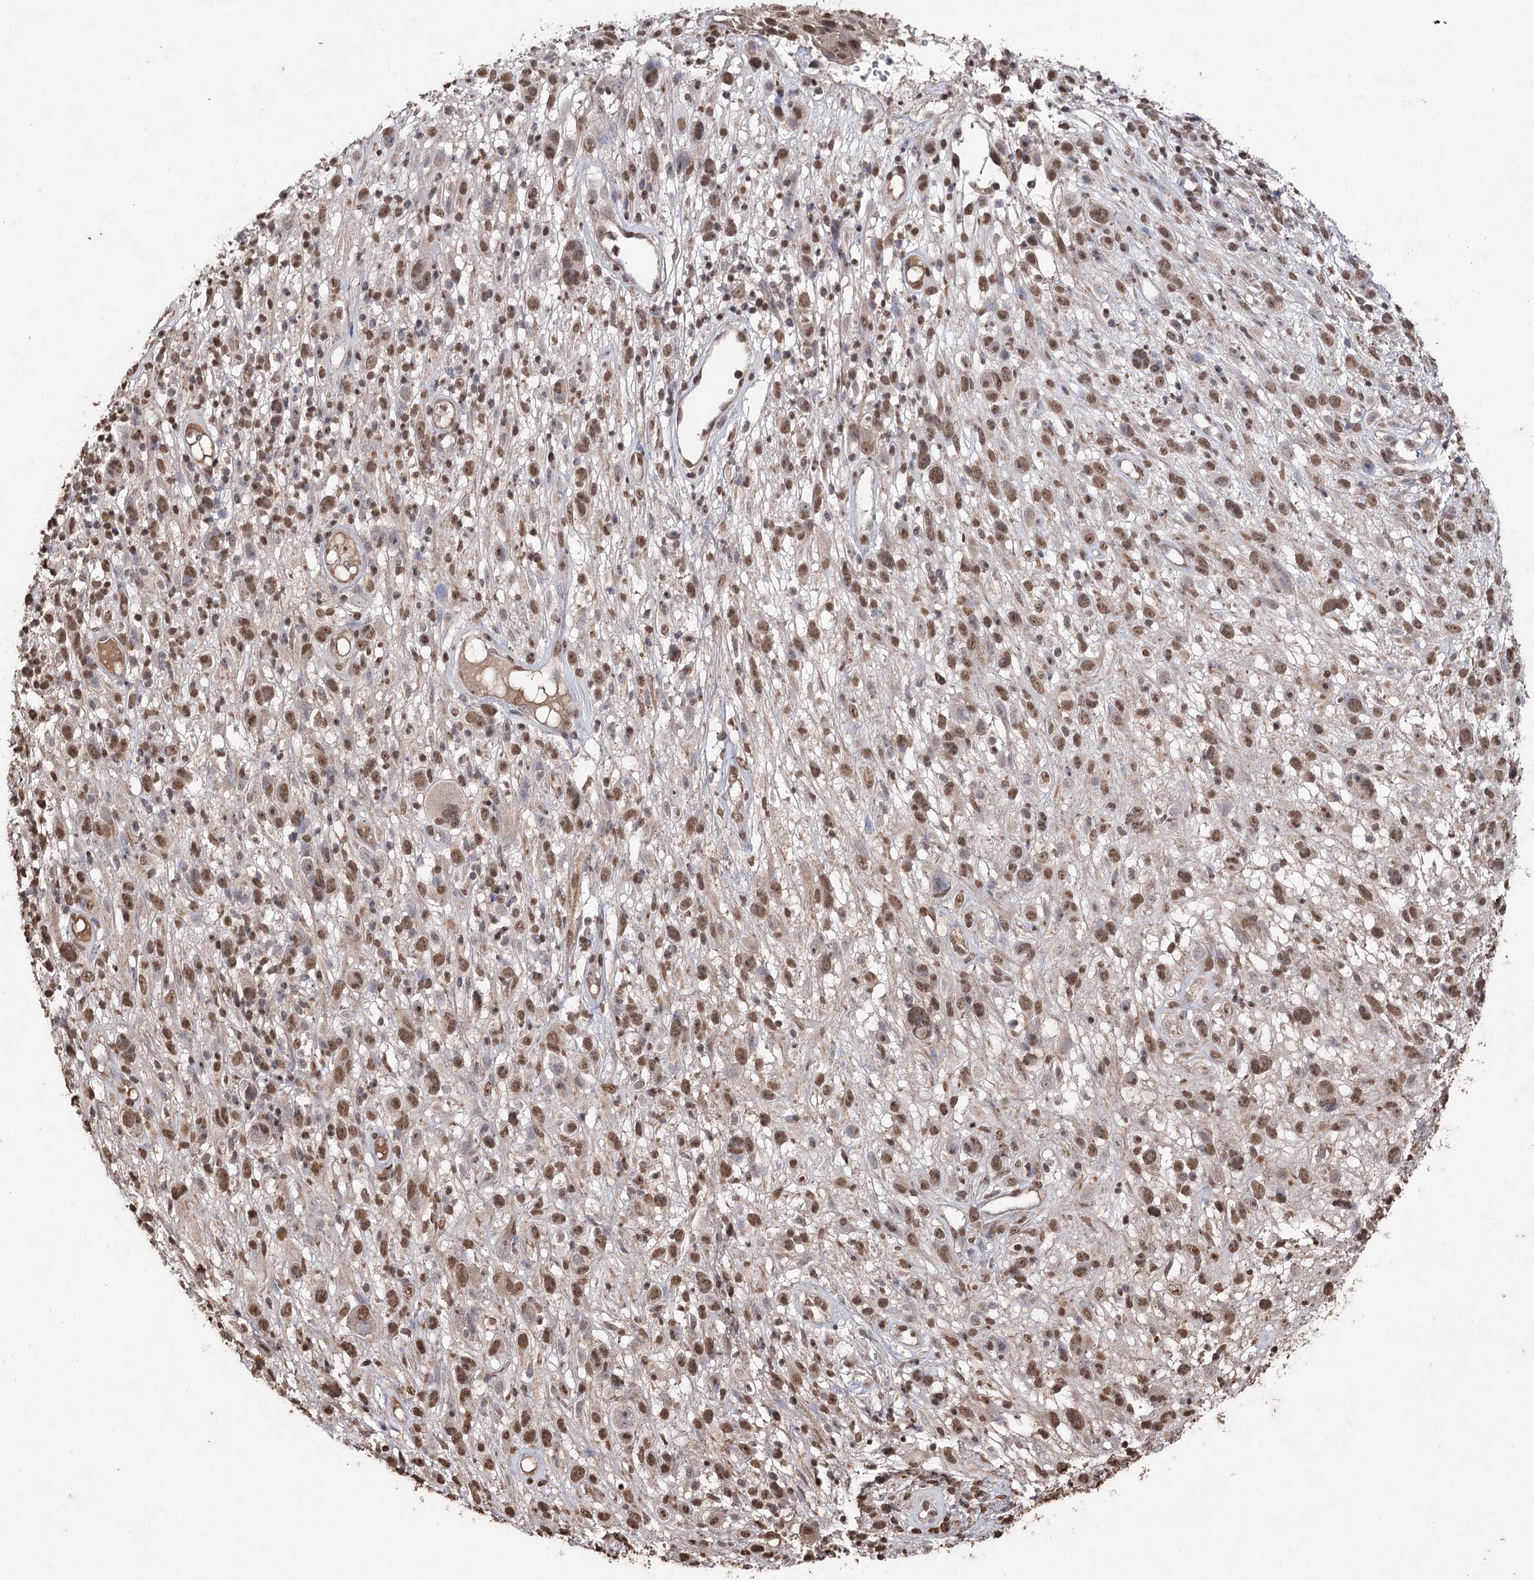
{"staining": {"intensity": "moderate", "quantity": ">75%", "location": "nuclear"}, "tissue": "melanoma", "cell_type": "Tumor cells", "image_type": "cancer", "snomed": [{"axis": "morphology", "description": "Malignant melanoma, NOS"}, {"axis": "topography", "description": "Skin of trunk"}], "caption": "Human melanoma stained with a protein marker demonstrates moderate staining in tumor cells.", "gene": "ATG14", "patient": {"sex": "male", "age": 71}}